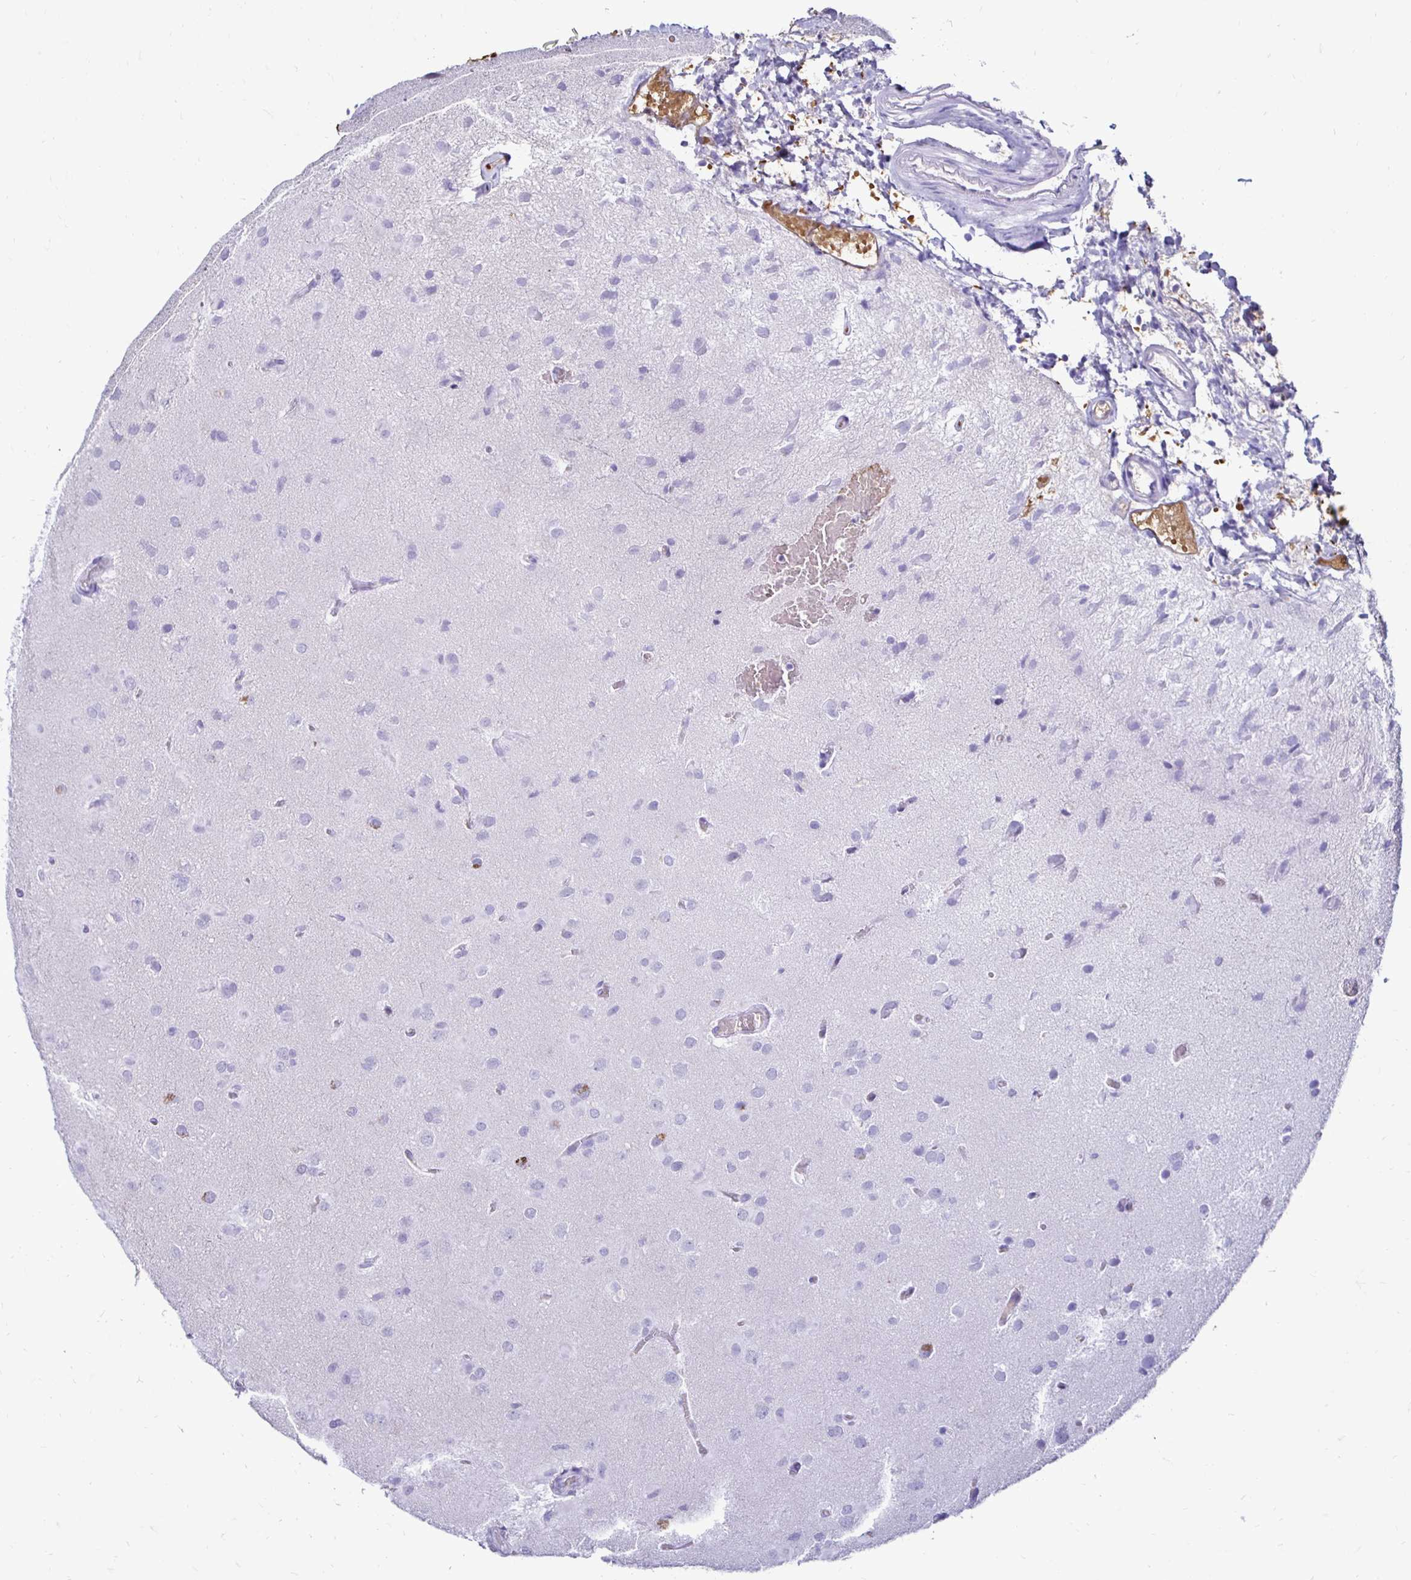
{"staining": {"intensity": "negative", "quantity": "none", "location": "none"}, "tissue": "glioma", "cell_type": "Tumor cells", "image_type": "cancer", "snomed": [{"axis": "morphology", "description": "Glioma, malignant, Low grade"}, {"axis": "topography", "description": "Brain"}], "caption": "Immunohistochemical staining of glioma shows no significant expression in tumor cells.", "gene": "RHBDL3", "patient": {"sex": "male", "age": 58}}